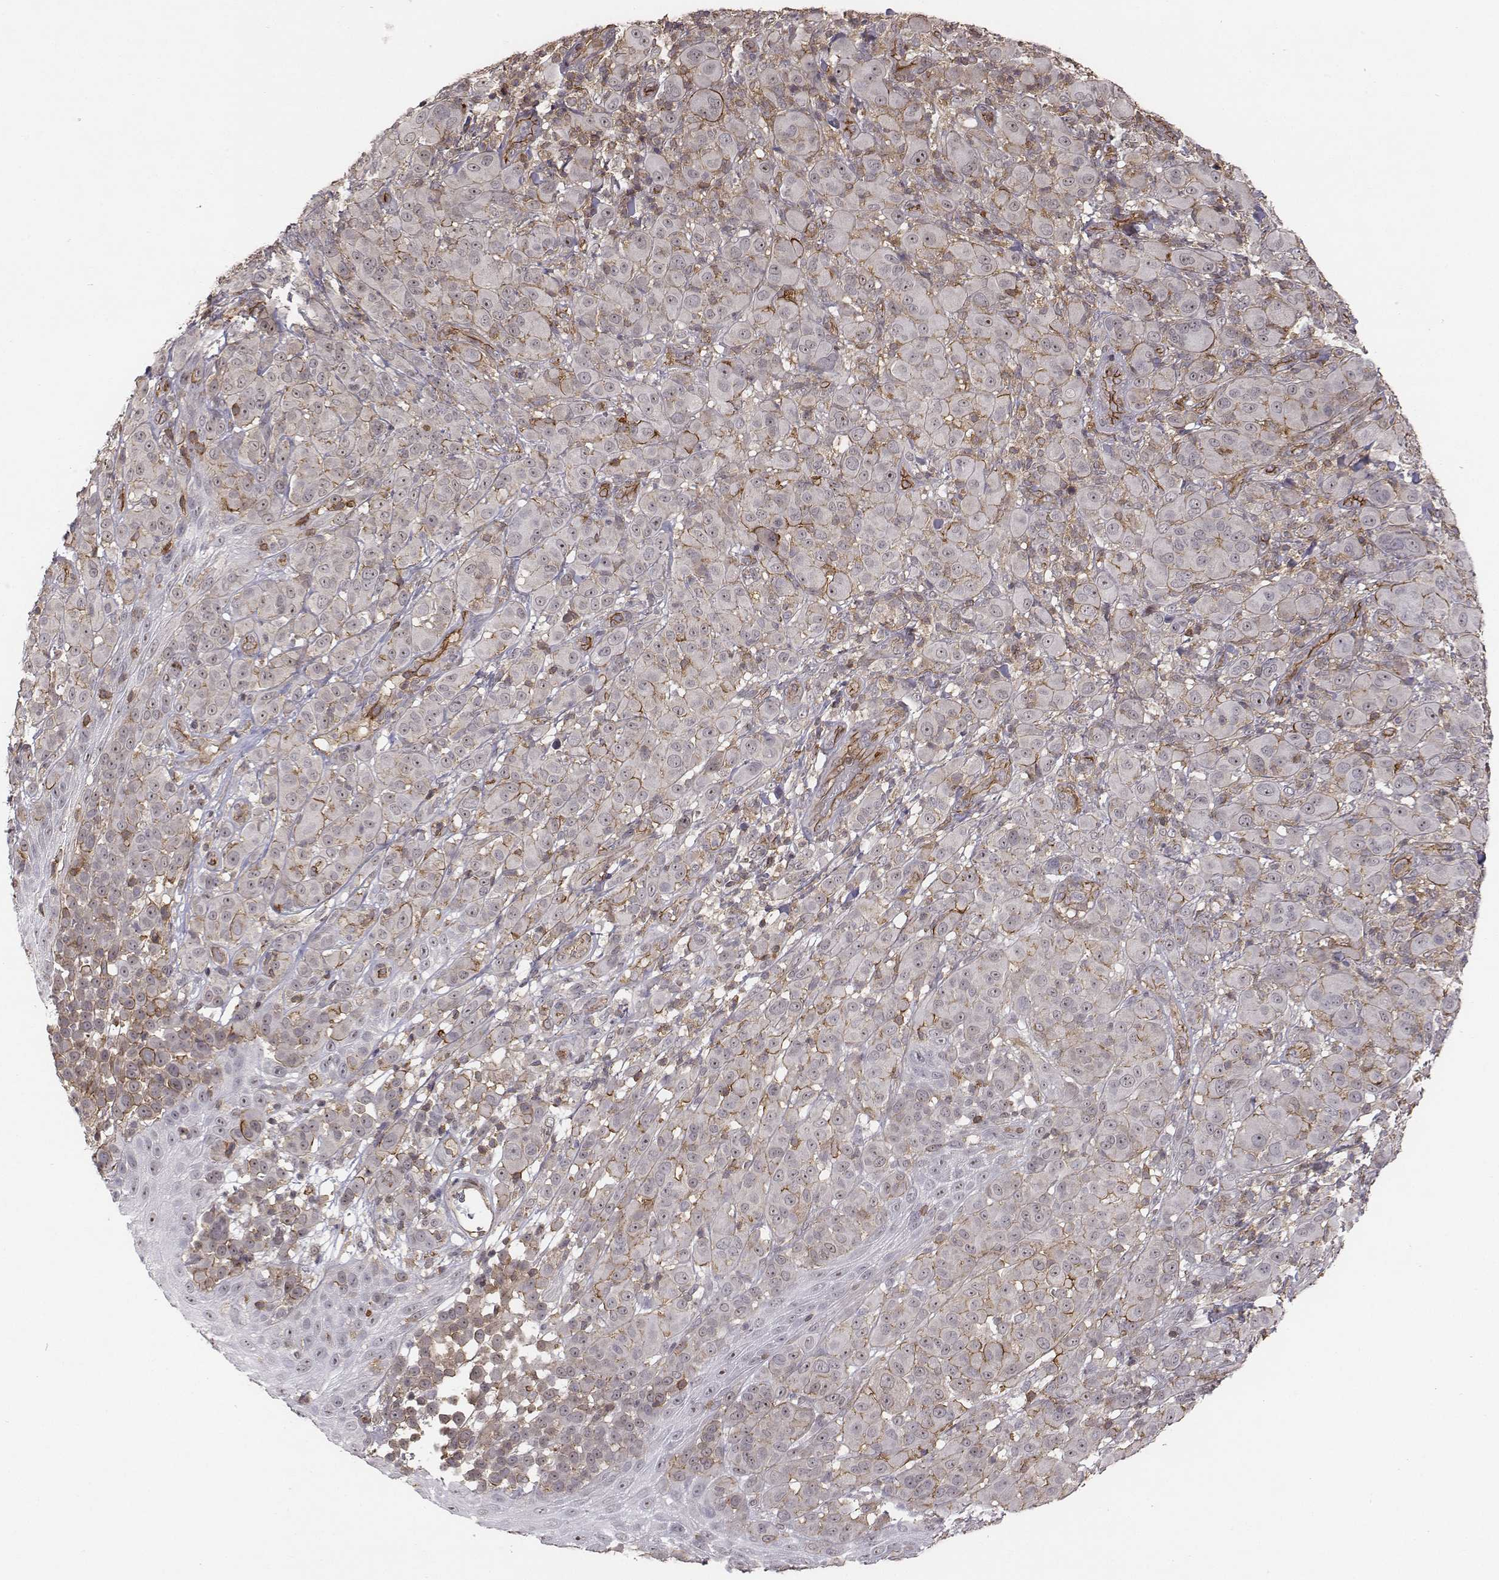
{"staining": {"intensity": "moderate", "quantity": "<25%", "location": "cytoplasmic/membranous"}, "tissue": "melanoma", "cell_type": "Tumor cells", "image_type": "cancer", "snomed": [{"axis": "morphology", "description": "Malignant melanoma, NOS"}, {"axis": "topography", "description": "Skin"}], "caption": "Immunohistochemistry (IHC) (DAB) staining of human melanoma displays moderate cytoplasmic/membranous protein positivity in approximately <25% of tumor cells.", "gene": "PTPRG", "patient": {"sex": "female", "age": 87}}